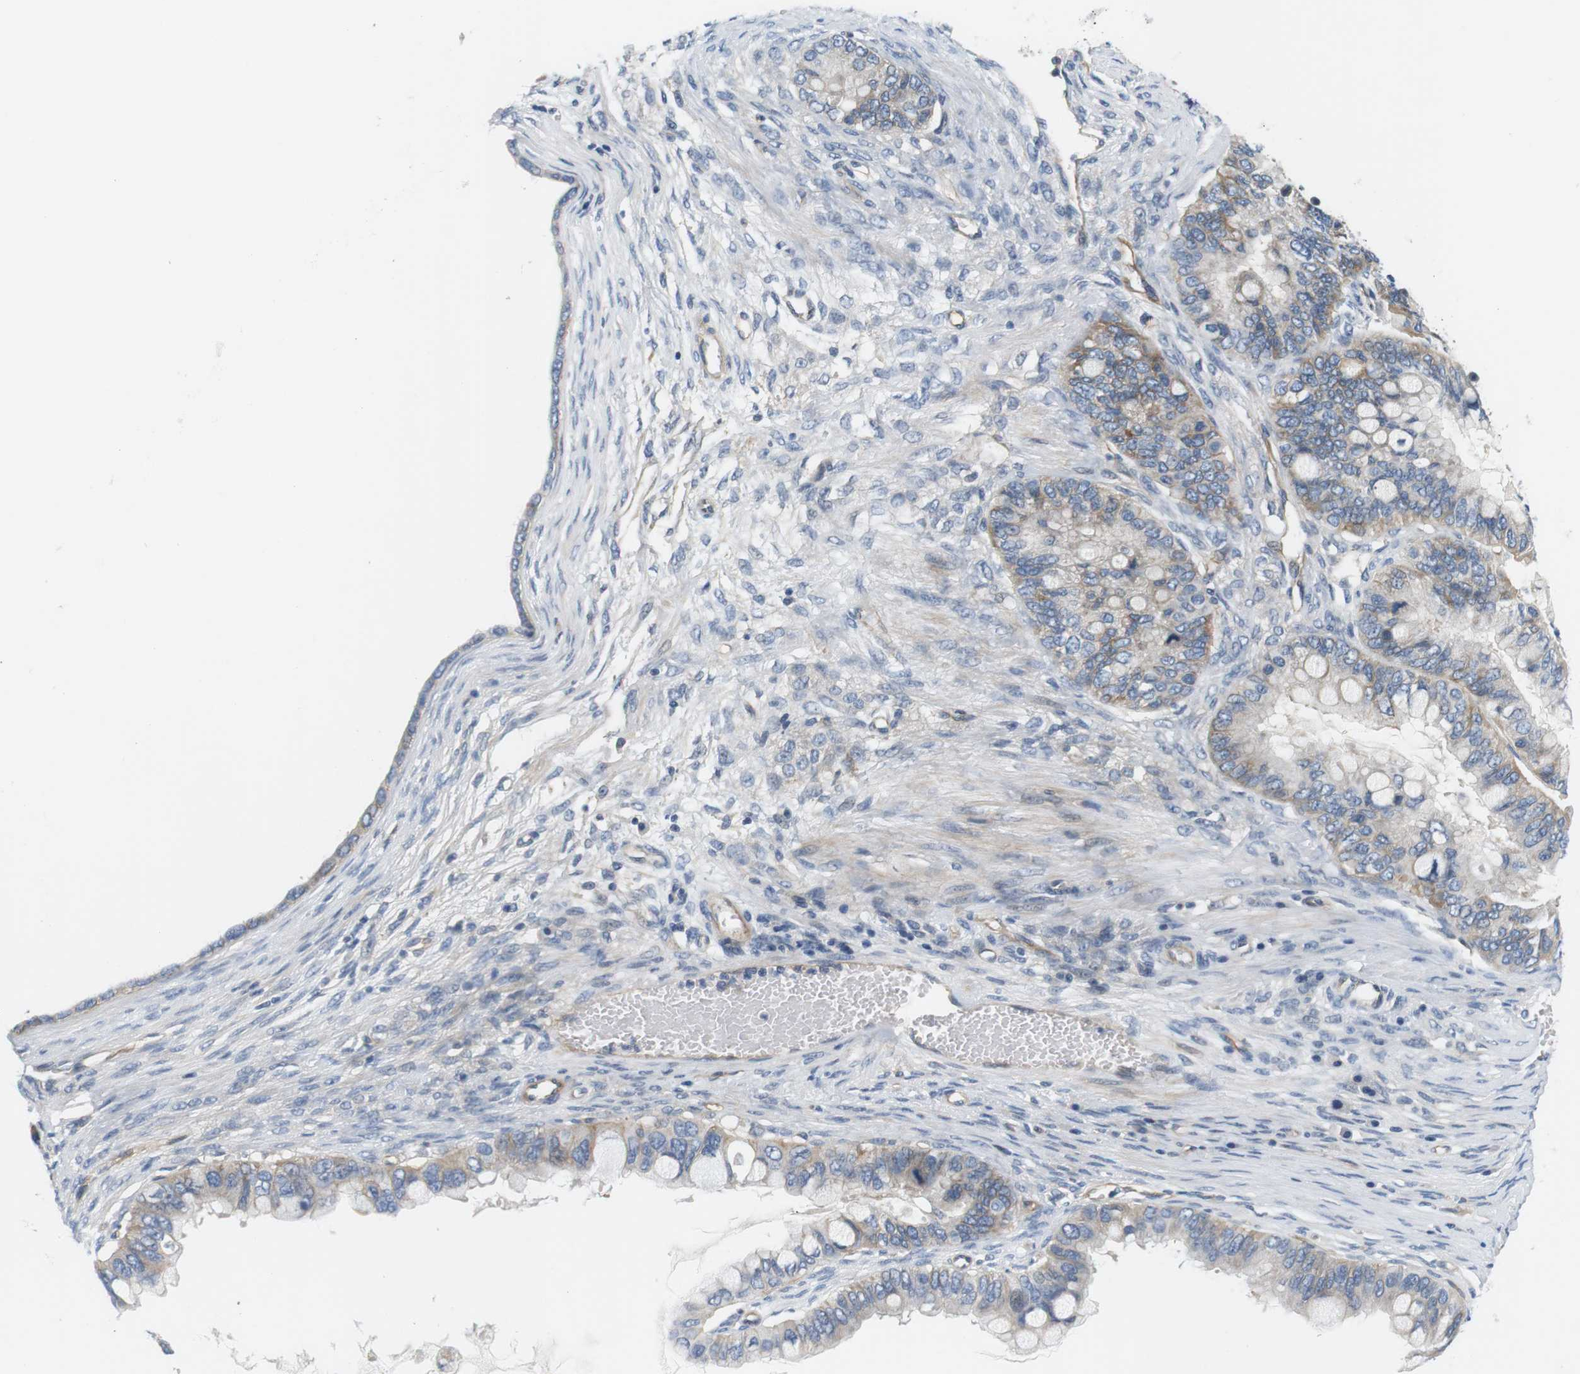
{"staining": {"intensity": "weak", "quantity": "25%-75%", "location": "cytoplasmic/membranous"}, "tissue": "ovarian cancer", "cell_type": "Tumor cells", "image_type": "cancer", "snomed": [{"axis": "morphology", "description": "Cystadenocarcinoma, mucinous, NOS"}, {"axis": "topography", "description": "Ovary"}], "caption": "Immunohistochemical staining of human ovarian mucinous cystadenocarcinoma exhibits weak cytoplasmic/membranous protein expression in about 25%-75% of tumor cells.", "gene": "SLC30A1", "patient": {"sex": "female", "age": 80}}